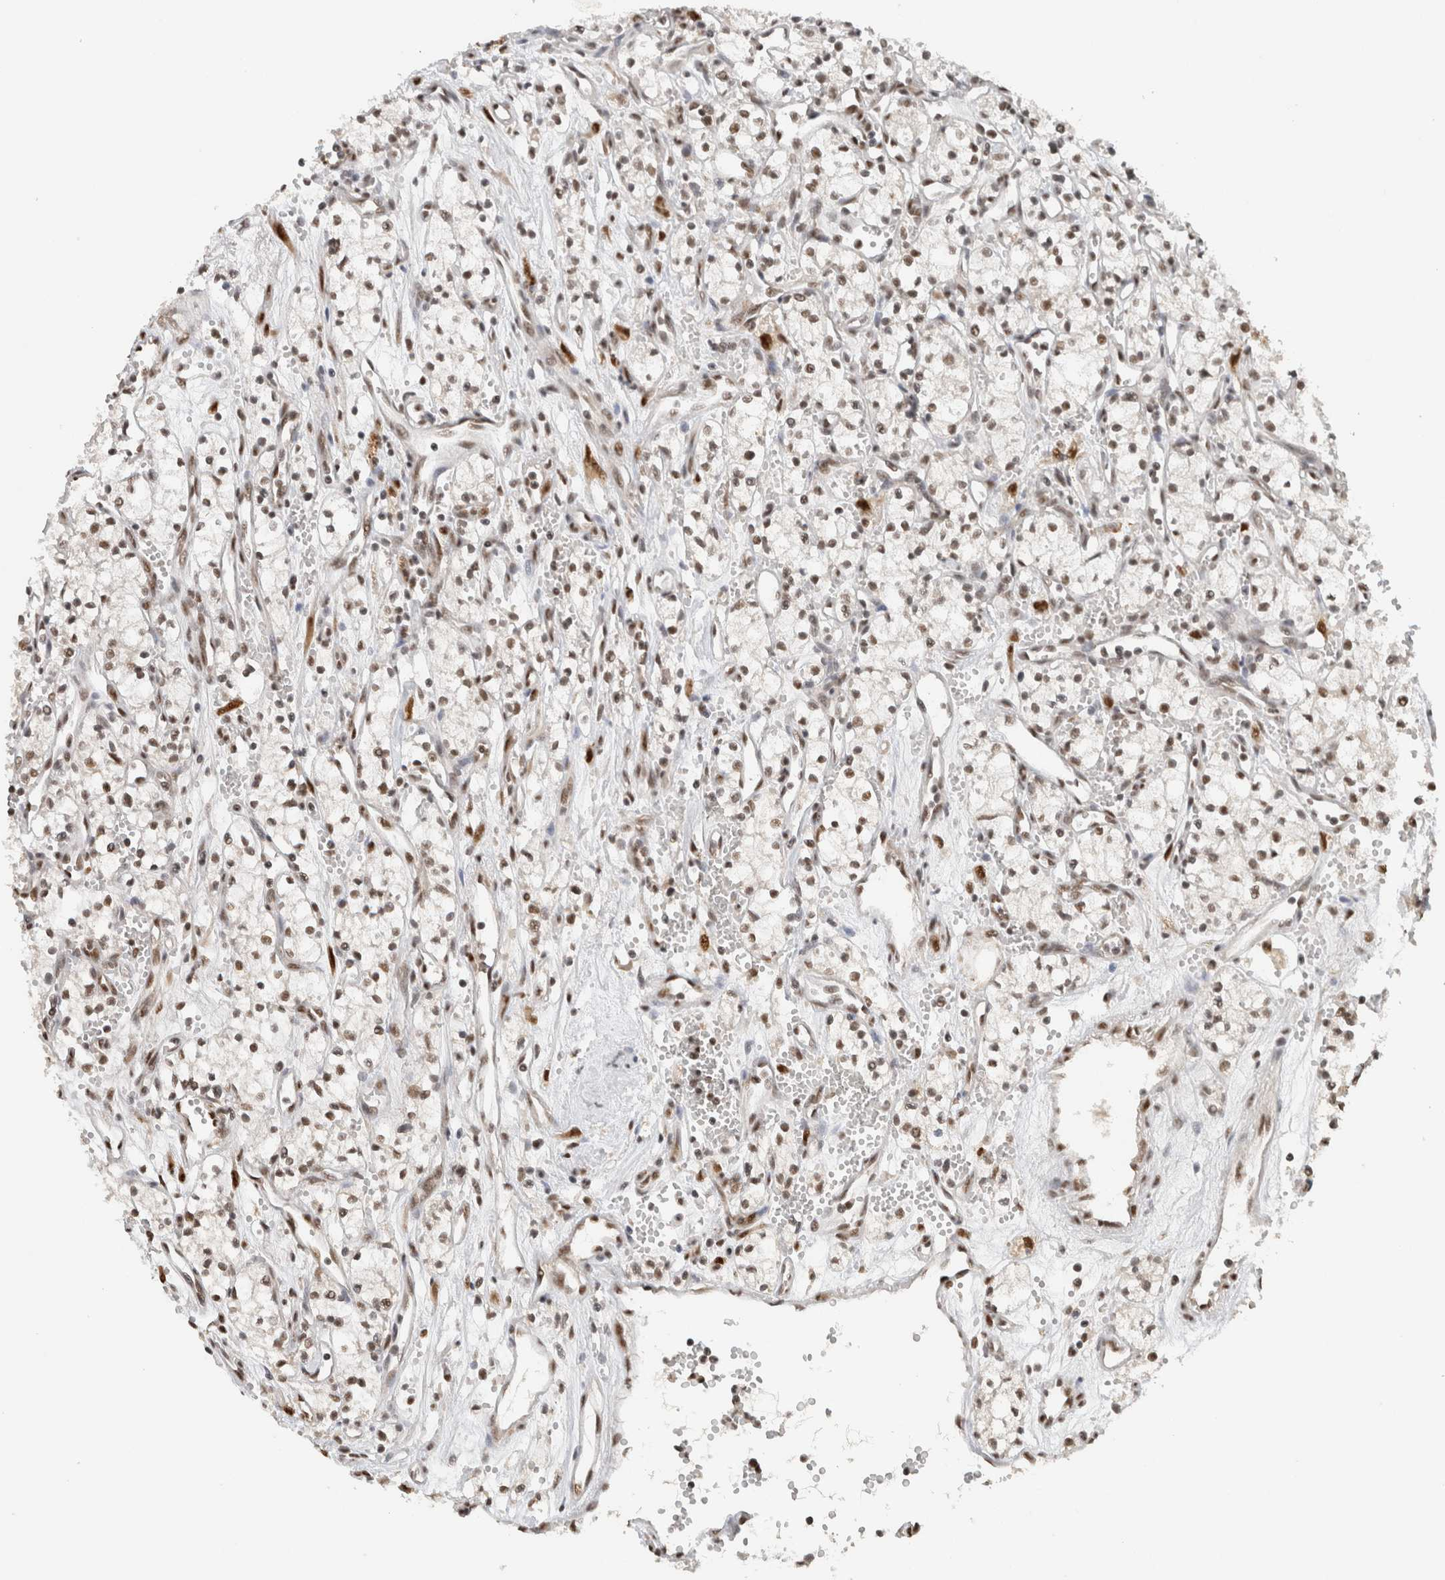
{"staining": {"intensity": "moderate", "quantity": ">75%", "location": "nuclear"}, "tissue": "renal cancer", "cell_type": "Tumor cells", "image_type": "cancer", "snomed": [{"axis": "morphology", "description": "Adenocarcinoma, NOS"}, {"axis": "topography", "description": "Kidney"}], "caption": "Approximately >75% of tumor cells in human renal cancer display moderate nuclear protein expression as visualized by brown immunohistochemical staining.", "gene": "DDX42", "patient": {"sex": "male", "age": 59}}